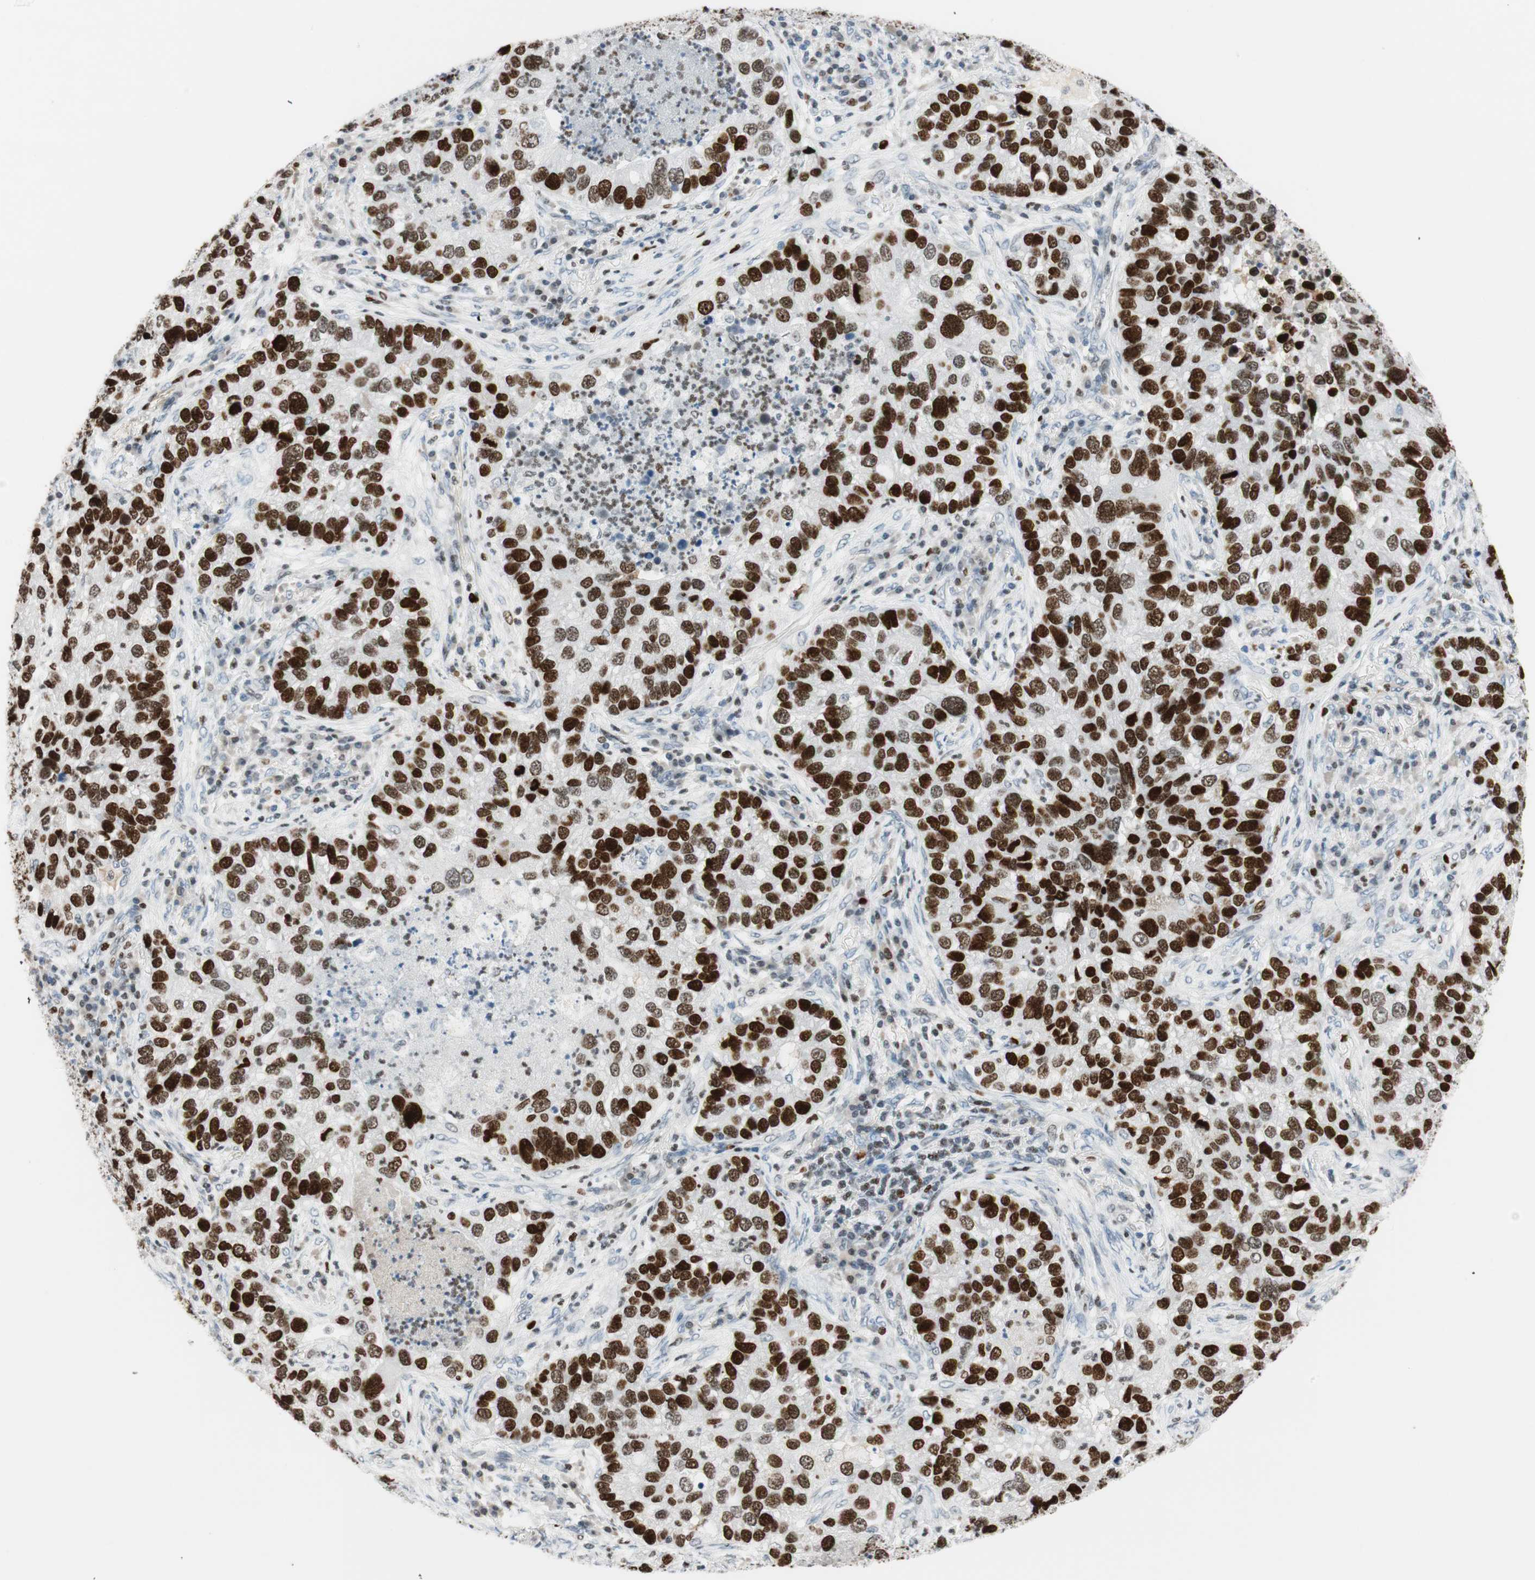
{"staining": {"intensity": "strong", "quantity": ">75%", "location": "nuclear"}, "tissue": "lung cancer", "cell_type": "Tumor cells", "image_type": "cancer", "snomed": [{"axis": "morphology", "description": "Normal tissue, NOS"}, {"axis": "morphology", "description": "Adenocarcinoma, NOS"}, {"axis": "topography", "description": "Bronchus"}, {"axis": "topography", "description": "Lung"}], "caption": "Approximately >75% of tumor cells in human lung cancer show strong nuclear protein staining as visualized by brown immunohistochemical staining.", "gene": "EZH2", "patient": {"sex": "male", "age": 54}}